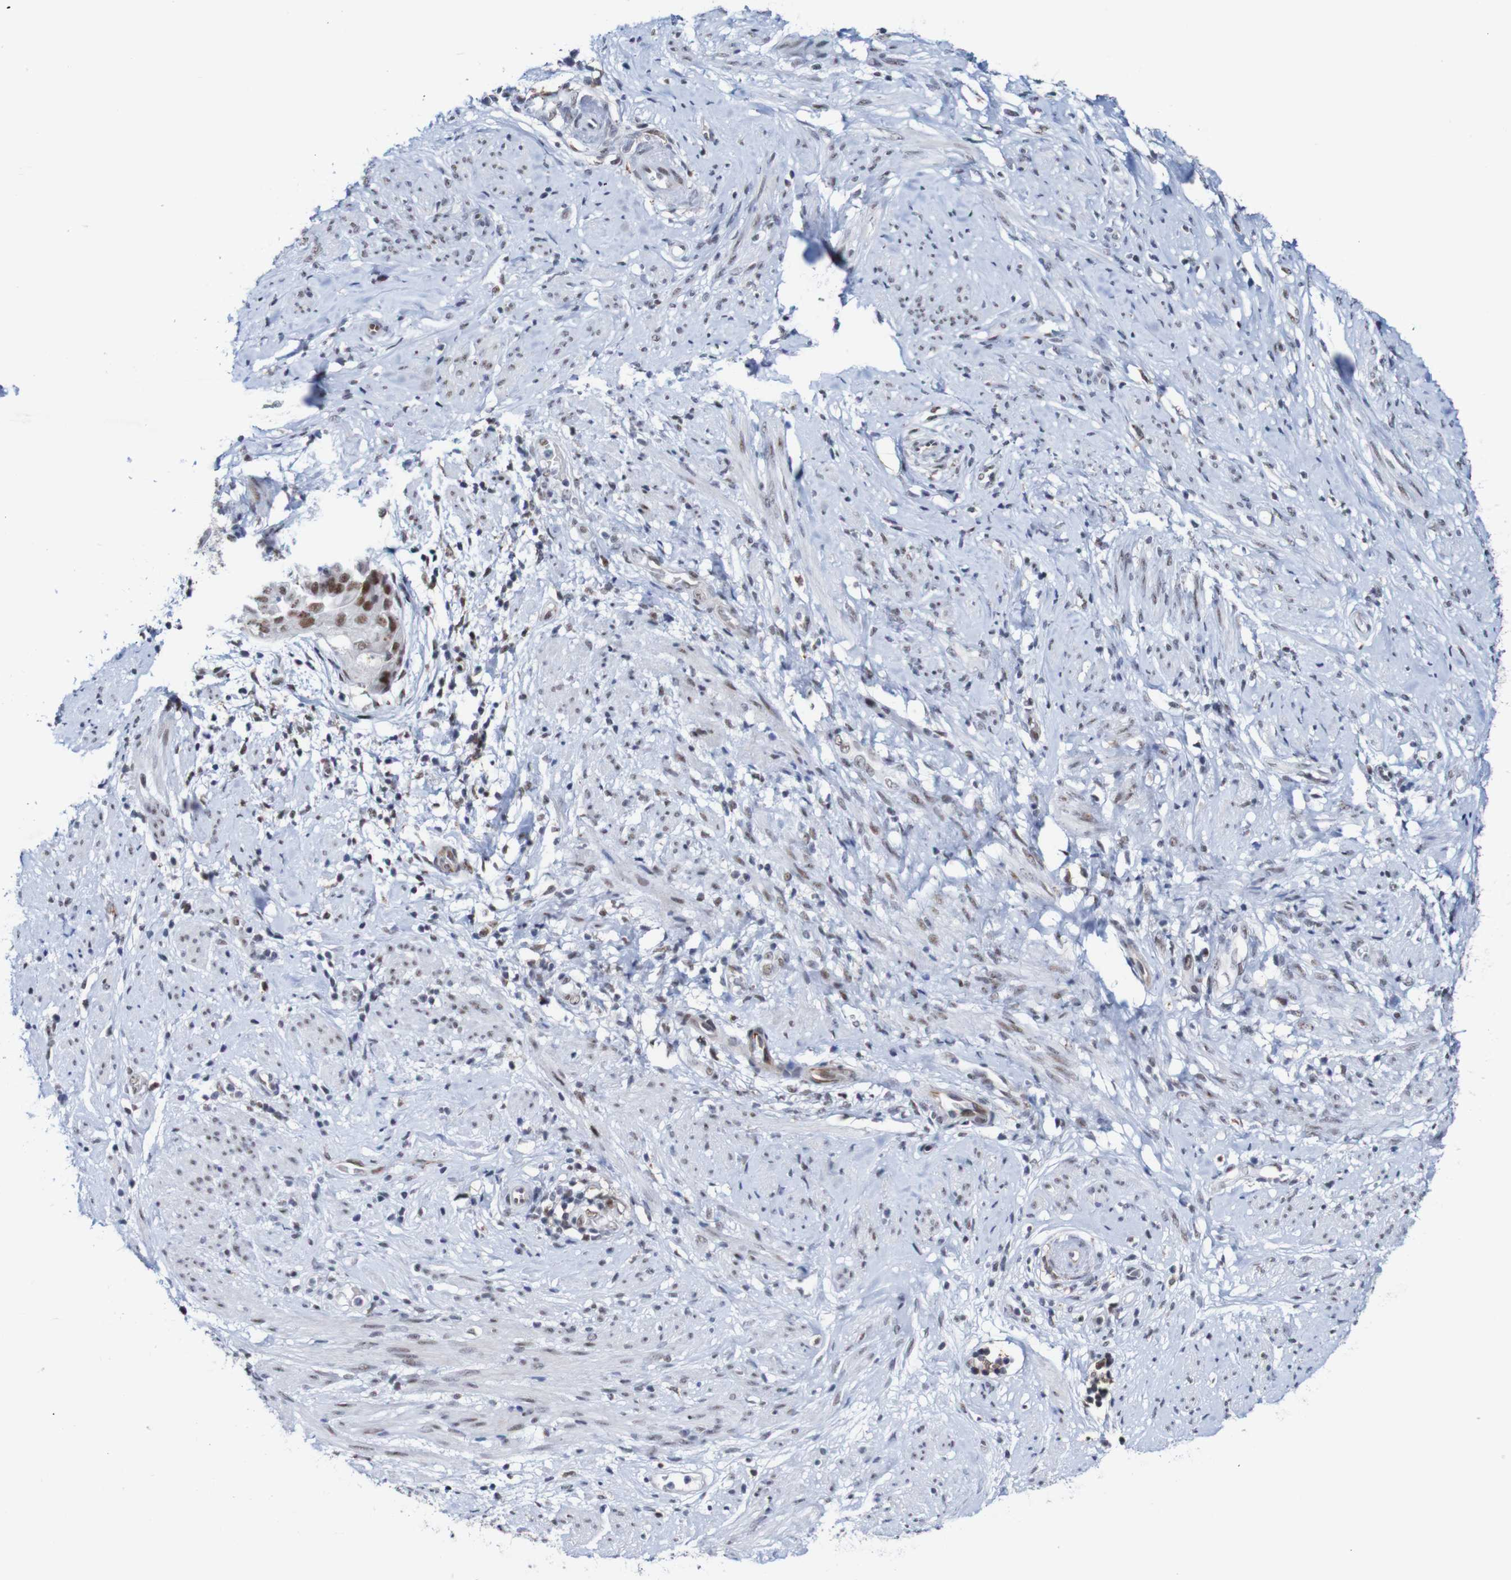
{"staining": {"intensity": "moderate", "quantity": "<25%", "location": "nuclear"}, "tissue": "endometrial cancer", "cell_type": "Tumor cells", "image_type": "cancer", "snomed": [{"axis": "morphology", "description": "Adenocarcinoma, NOS"}, {"axis": "topography", "description": "Endometrium"}], "caption": "IHC staining of adenocarcinoma (endometrial), which reveals low levels of moderate nuclear positivity in about <25% of tumor cells indicating moderate nuclear protein expression. The staining was performed using DAB (brown) for protein detection and nuclei were counterstained in hematoxylin (blue).", "gene": "CDC5L", "patient": {"sex": "female", "age": 85}}